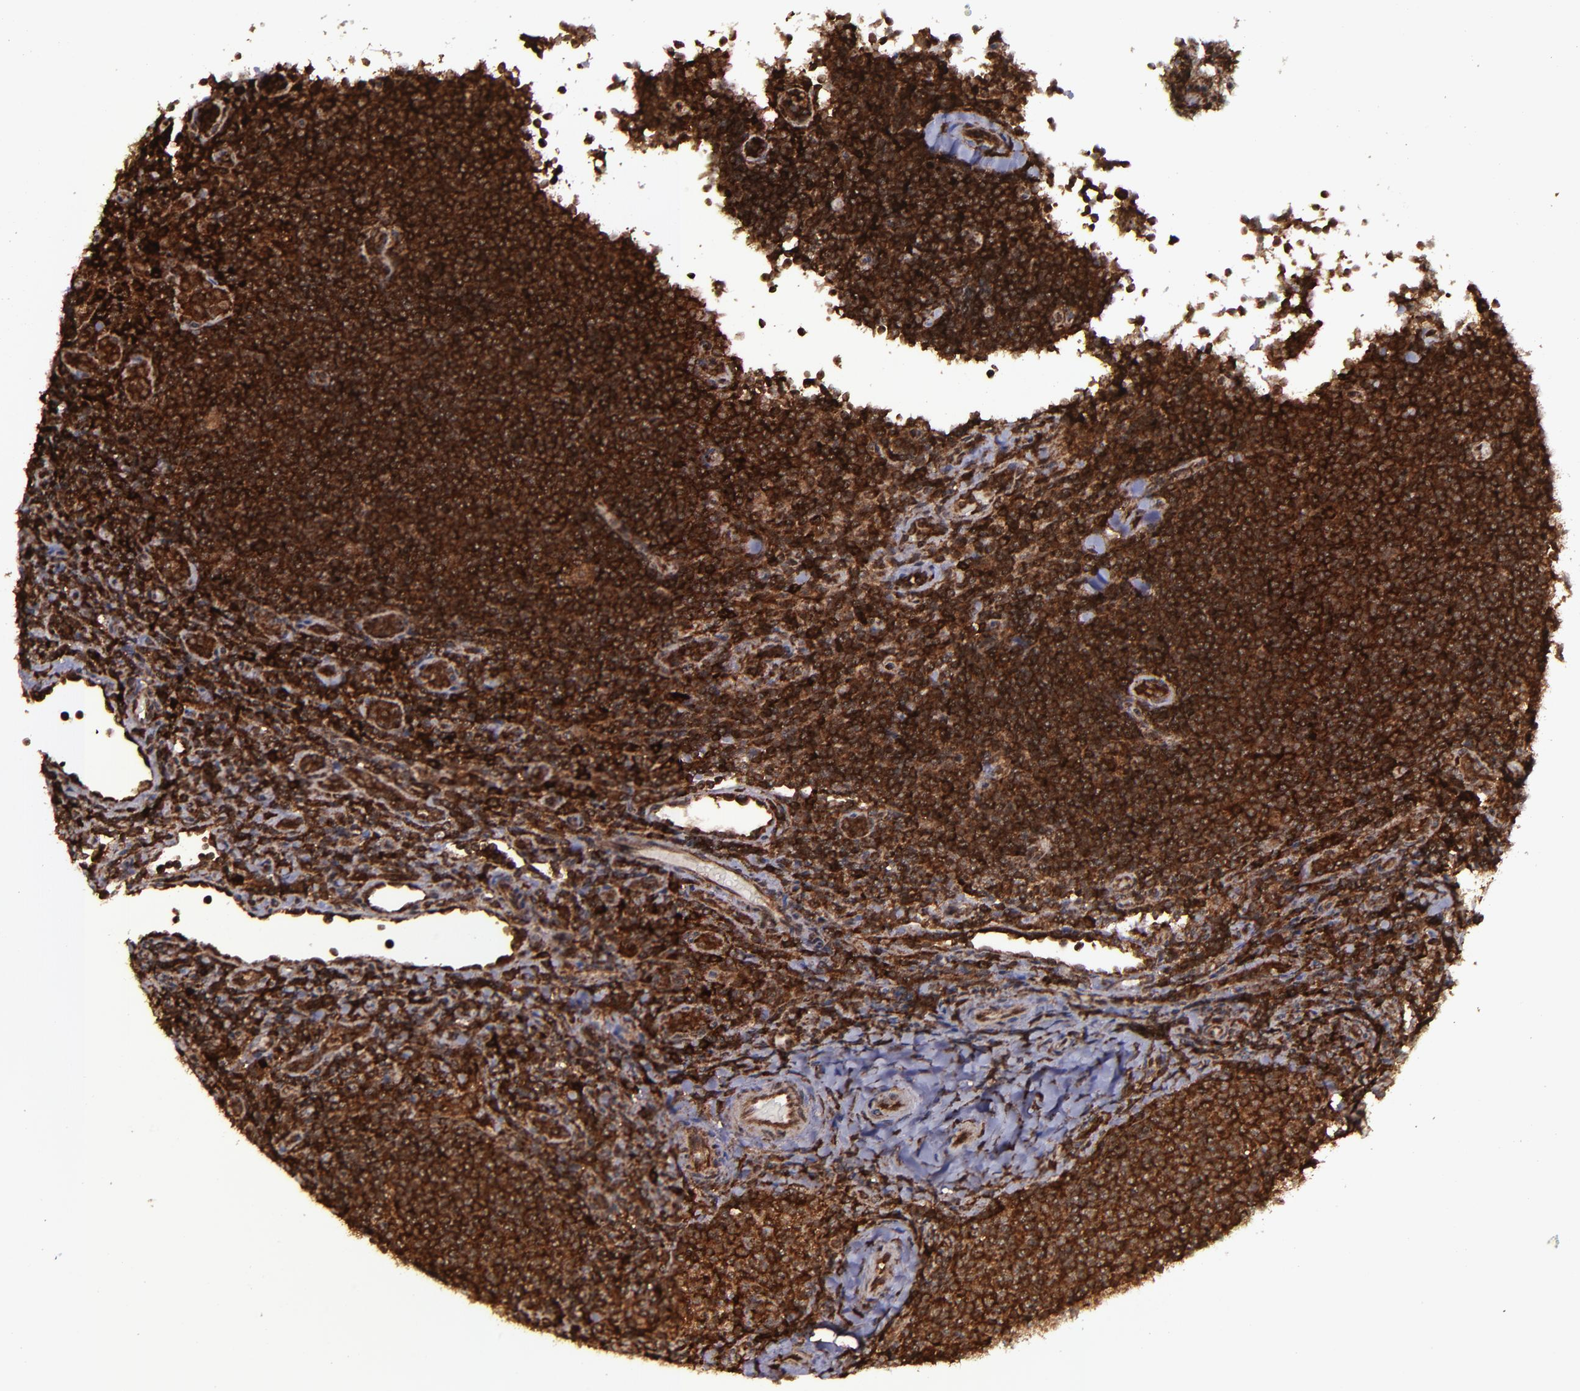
{"staining": {"intensity": "strong", "quantity": ">75%", "location": "cytoplasmic/membranous,nuclear"}, "tissue": "lymphoma", "cell_type": "Tumor cells", "image_type": "cancer", "snomed": [{"axis": "morphology", "description": "Malignant lymphoma, non-Hodgkin's type, Low grade"}, {"axis": "topography", "description": "Lymph node"}], "caption": "Tumor cells exhibit high levels of strong cytoplasmic/membranous and nuclear positivity in approximately >75% of cells in human lymphoma.", "gene": "EIF4ENIF1", "patient": {"sex": "female", "age": 76}}